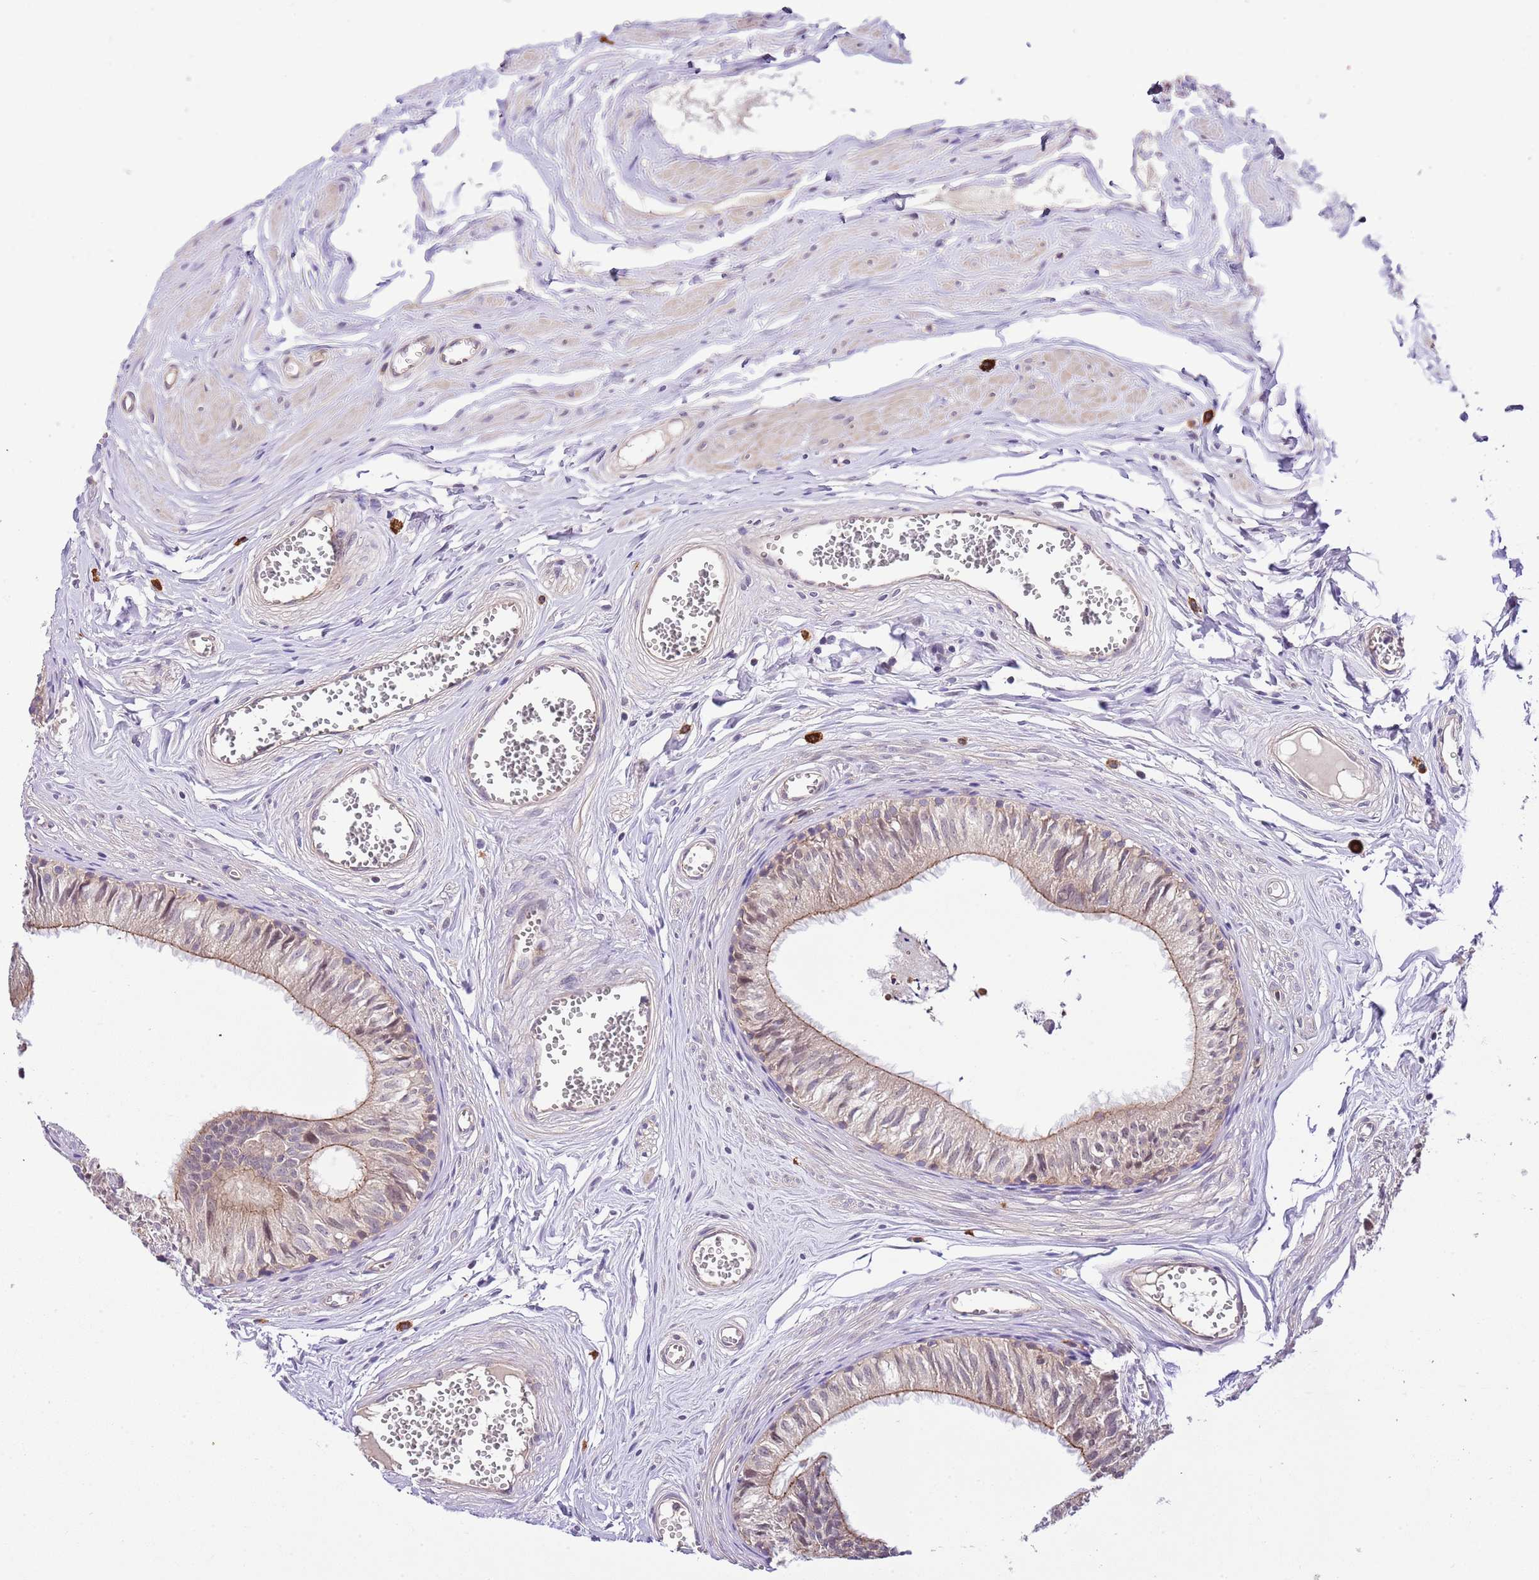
{"staining": {"intensity": "moderate", "quantity": "25%-75%", "location": "cytoplasmic/membranous"}, "tissue": "epididymis", "cell_type": "Glandular cells", "image_type": "normal", "snomed": [{"axis": "morphology", "description": "Normal tissue, NOS"}, {"axis": "topography", "description": "Epididymis"}], "caption": "High-power microscopy captured an immunohistochemistry photomicrograph of normal epididymis, revealing moderate cytoplasmic/membranous staining in approximately 25%-75% of glandular cells. The staining was performed using DAB (3,3'-diaminobenzidine), with brown indicating positive protein expression. Nuclei are stained blue with hematoxylin.", "gene": "DONSON", "patient": {"sex": "male", "age": 36}}